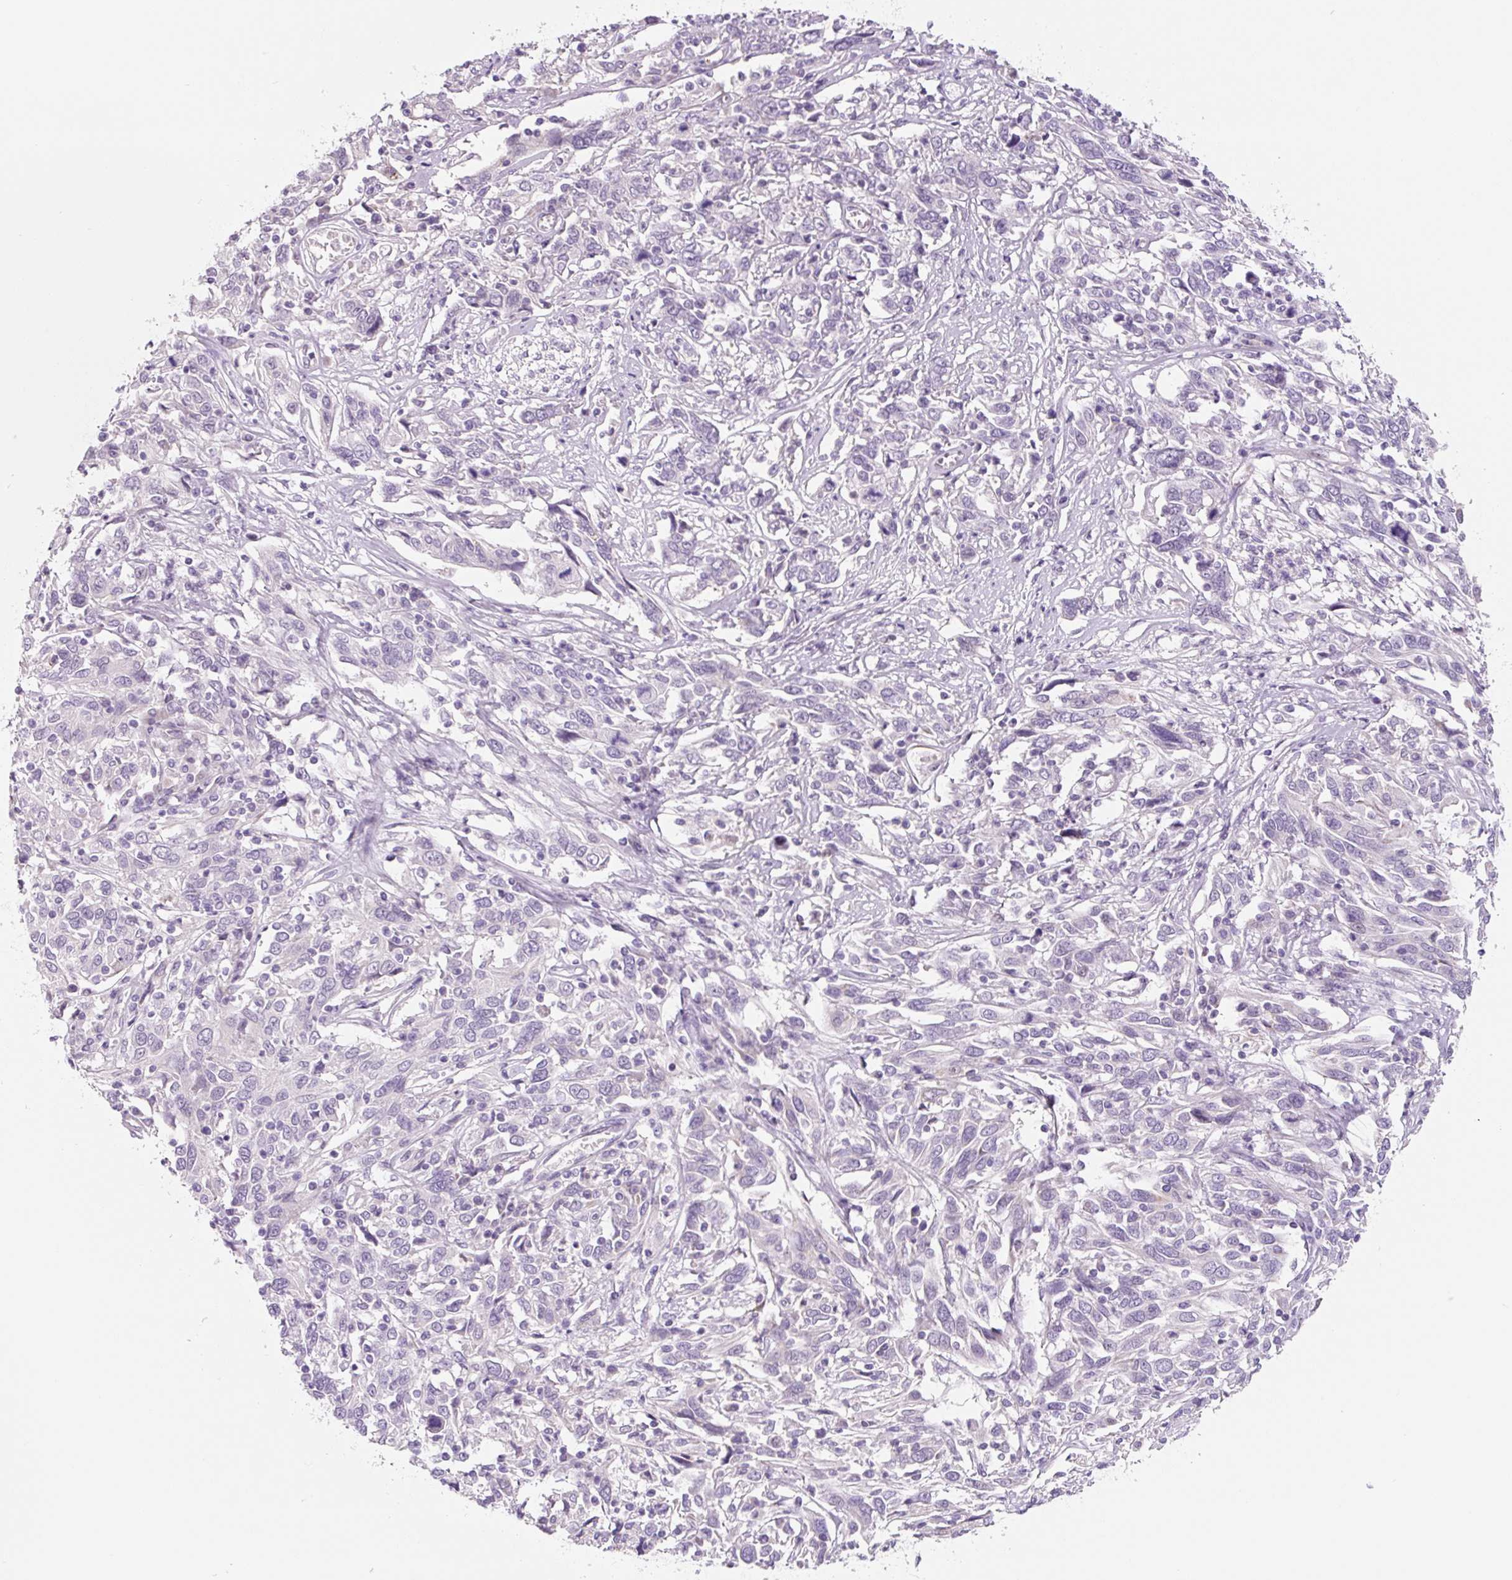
{"staining": {"intensity": "negative", "quantity": "none", "location": "none"}, "tissue": "cervical cancer", "cell_type": "Tumor cells", "image_type": "cancer", "snomed": [{"axis": "morphology", "description": "Squamous cell carcinoma, NOS"}, {"axis": "topography", "description": "Cervix"}], "caption": "The micrograph displays no significant positivity in tumor cells of cervical cancer.", "gene": "CCL25", "patient": {"sex": "female", "age": 46}}